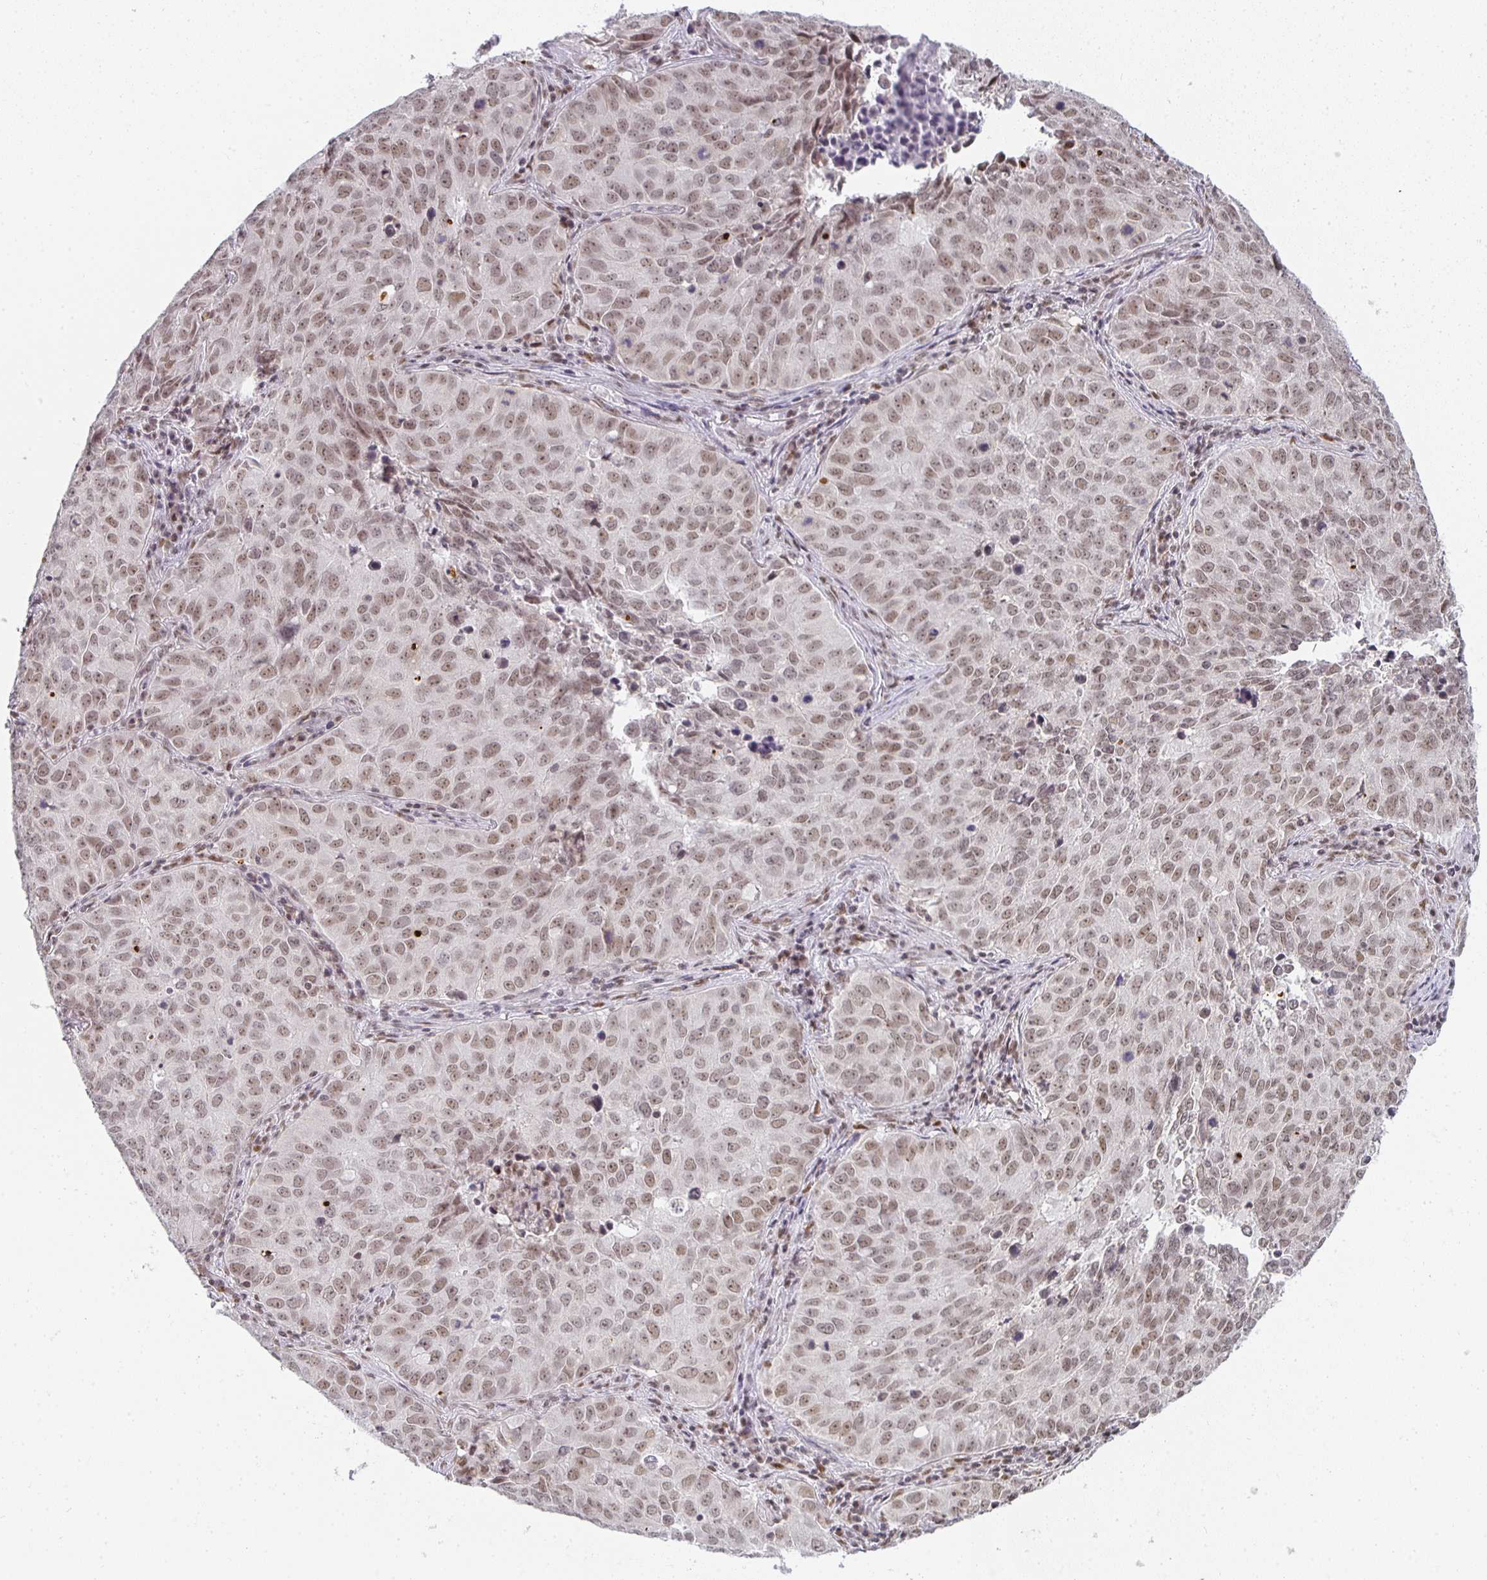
{"staining": {"intensity": "moderate", "quantity": ">75%", "location": "nuclear"}, "tissue": "lung cancer", "cell_type": "Tumor cells", "image_type": "cancer", "snomed": [{"axis": "morphology", "description": "Adenocarcinoma, NOS"}, {"axis": "topography", "description": "Lung"}], "caption": "Adenocarcinoma (lung) stained with a protein marker exhibits moderate staining in tumor cells.", "gene": "SMARCA2", "patient": {"sex": "female", "age": 50}}